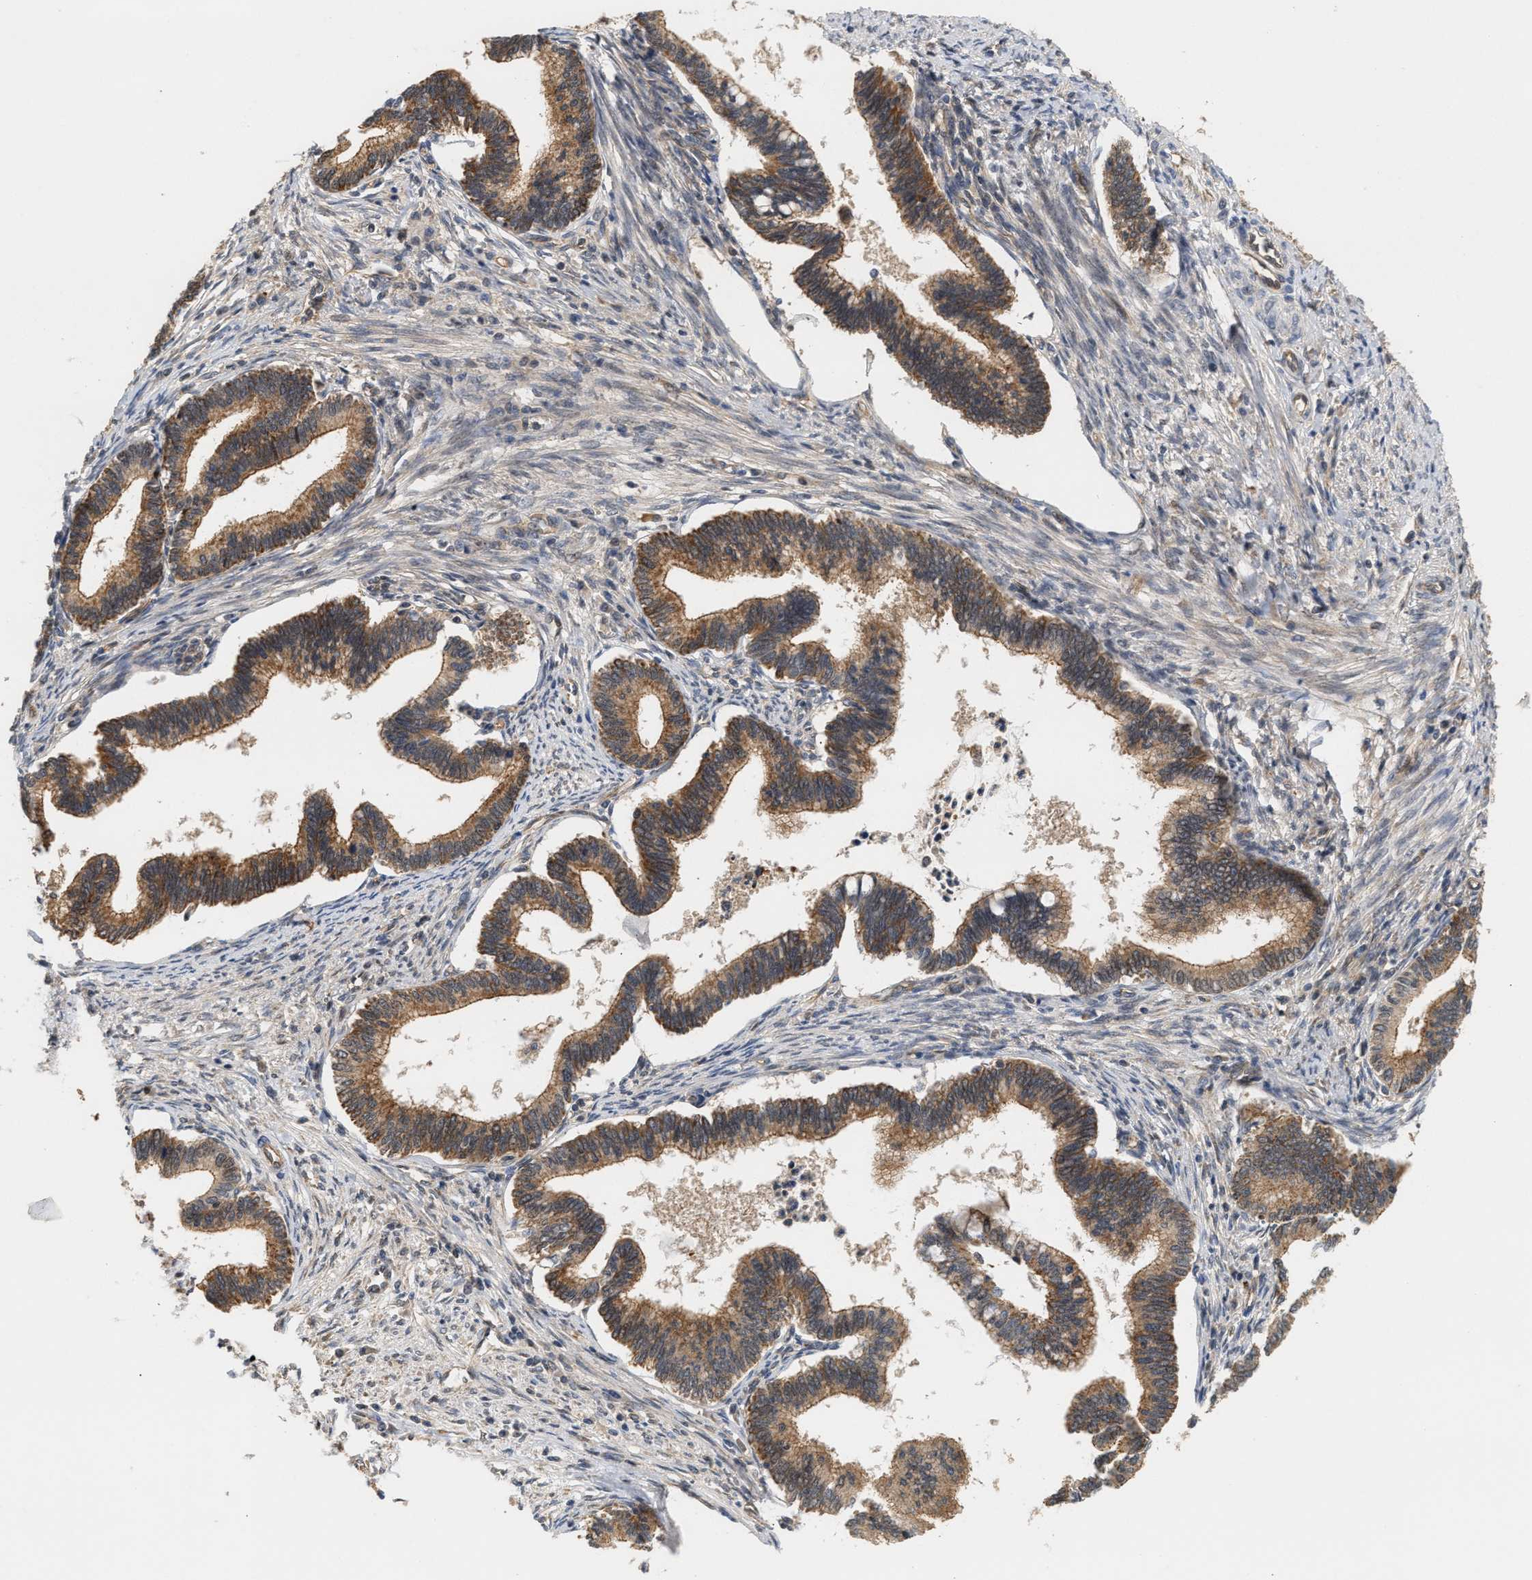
{"staining": {"intensity": "moderate", "quantity": ">75%", "location": "cytoplasmic/membranous"}, "tissue": "cervical cancer", "cell_type": "Tumor cells", "image_type": "cancer", "snomed": [{"axis": "morphology", "description": "Adenocarcinoma, NOS"}, {"axis": "topography", "description": "Cervix"}], "caption": "Cervical cancer stained with immunohistochemistry (IHC) displays moderate cytoplasmic/membranous staining in about >75% of tumor cells.", "gene": "ABHD5", "patient": {"sex": "female", "age": 36}}